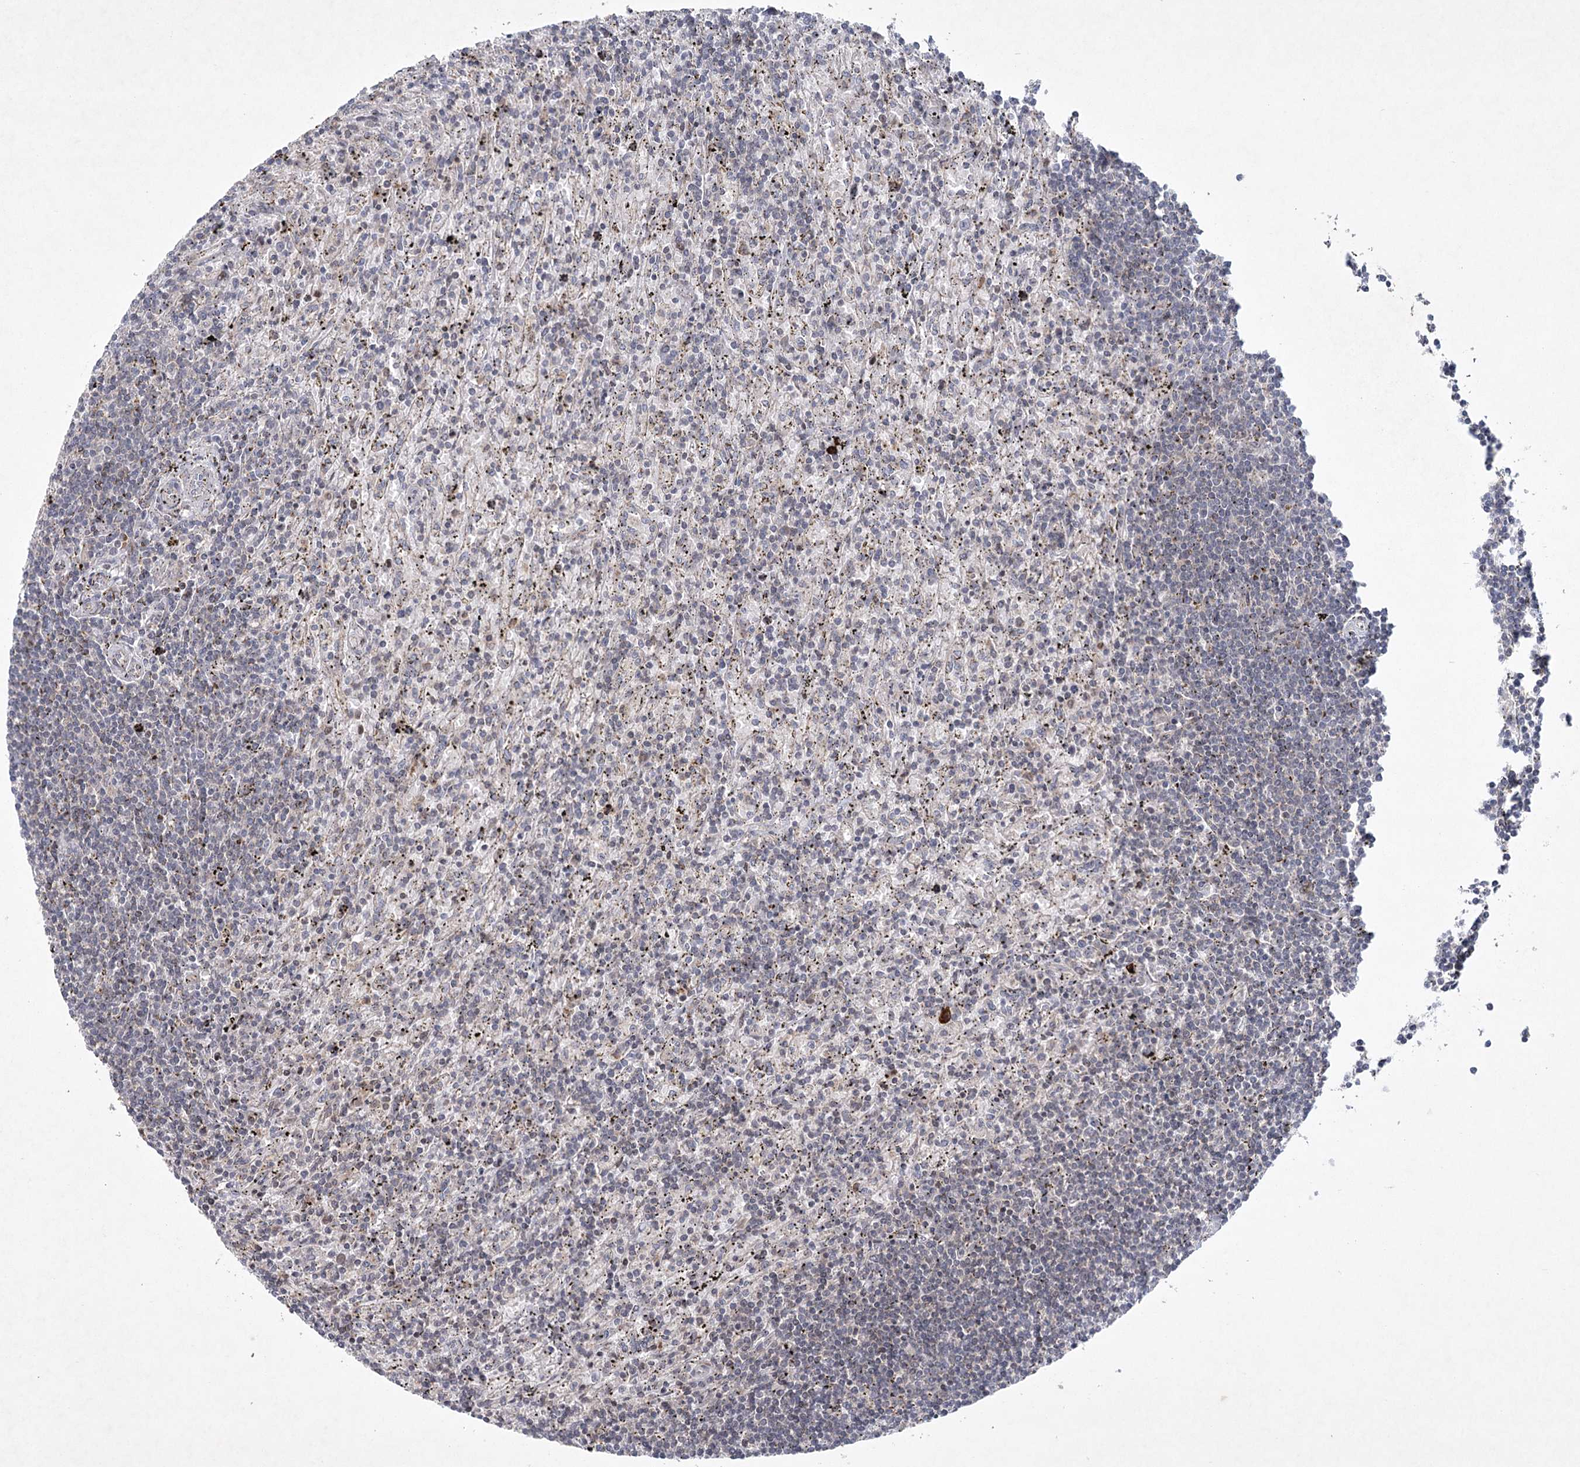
{"staining": {"intensity": "negative", "quantity": "none", "location": "none"}, "tissue": "lymphoma", "cell_type": "Tumor cells", "image_type": "cancer", "snomed": [{"axis": "morphology", "description": "Malignant lymphoma, non-Hodgkin's type, Low grade"}, {"axis": "topography", "description": "Spleen"}], "caption": "Malignant lymphoma, non-Hodgkin's type (low-grade) was stained to show a protein in brown. There is no significant positivity in tumor cells.", "gene": "MAP3K13", "patient": {"sex": "male", "age": 76}}